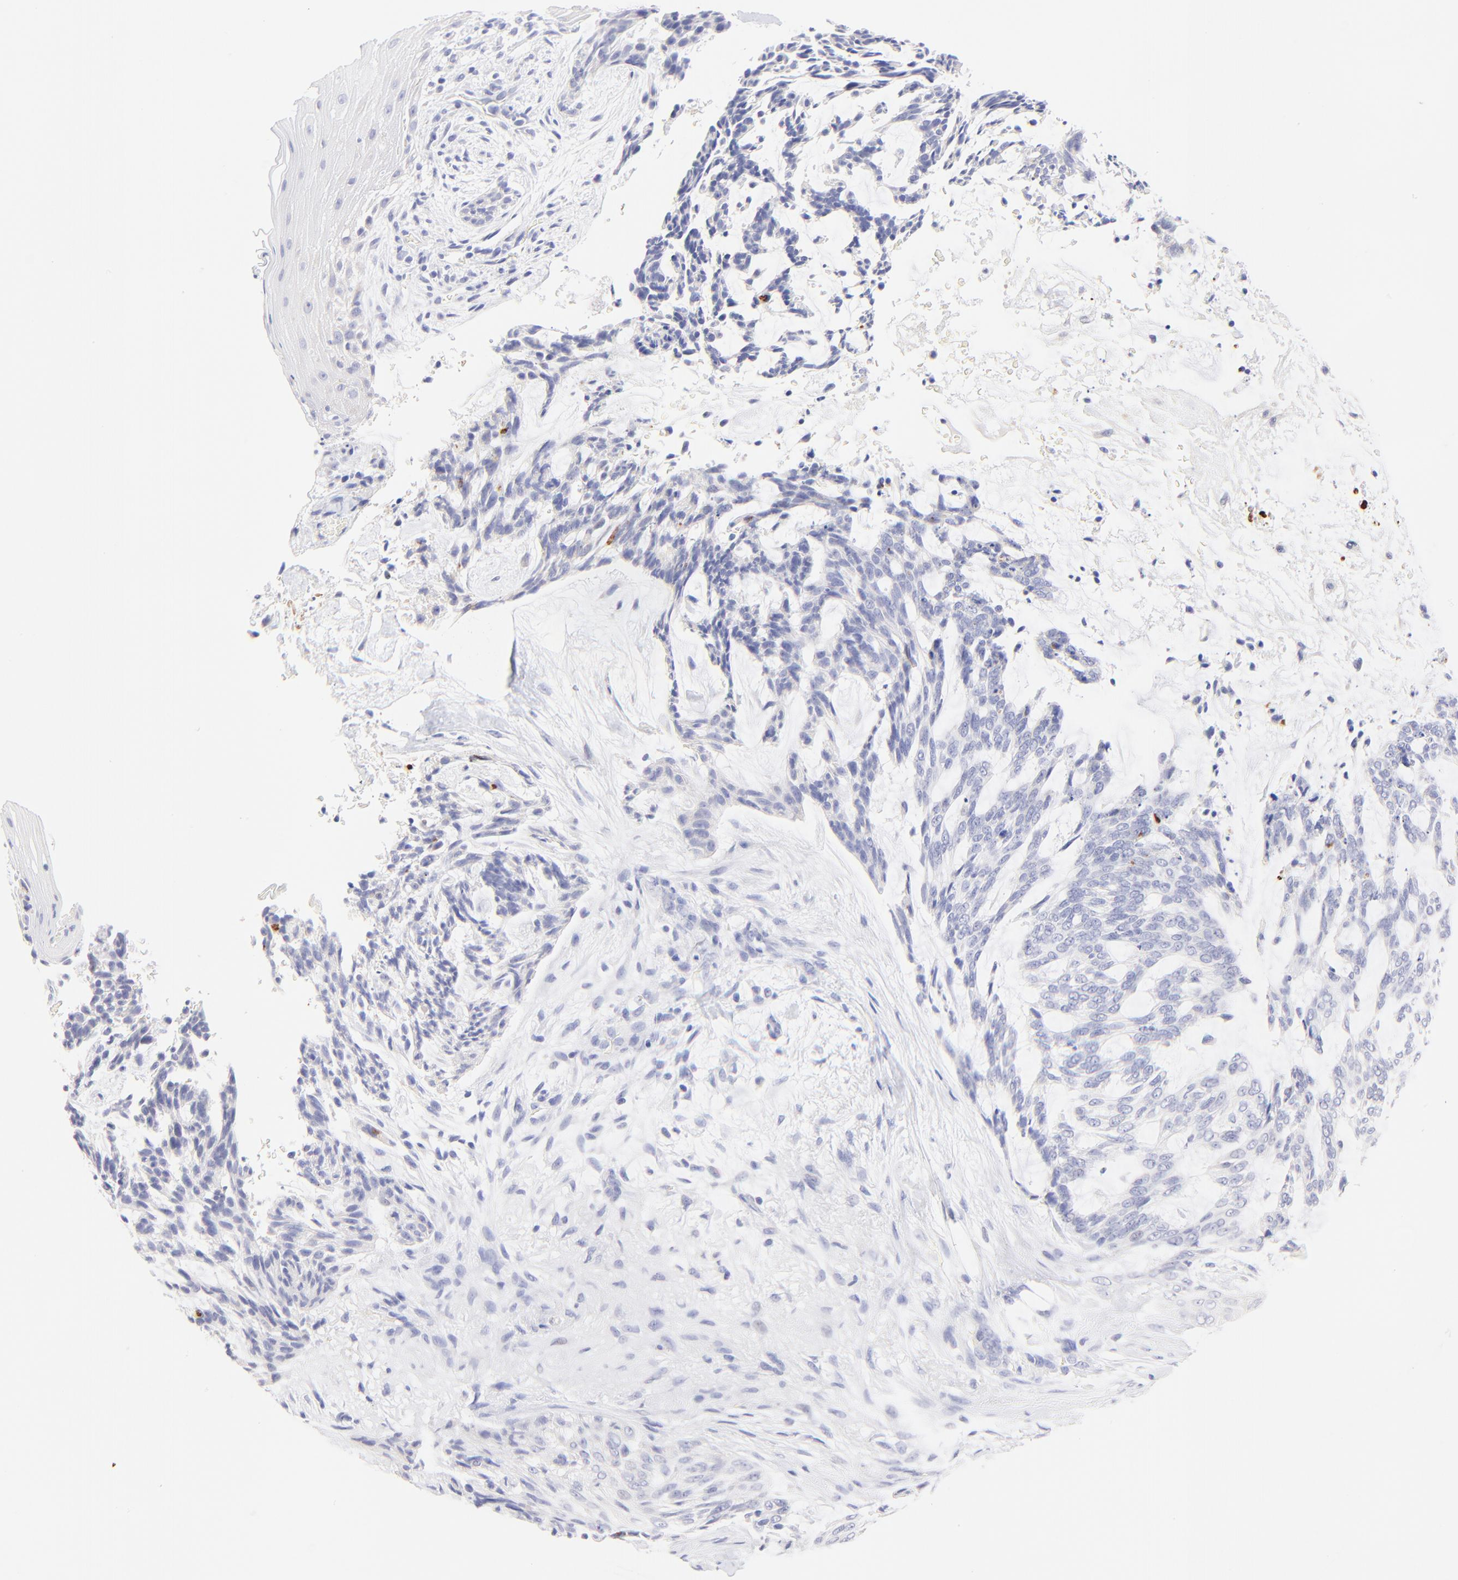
{"staining": {"intensity": "negative", "quantity": "none", "location": "none"}, "tissue": "skin cancer", "cell_type": "Tumor cells", "image_type": "cancer", "snomed": [{"axis": "morphology", "description": "Normal tissue, NOS"}, {"axis": "morphology", "description": "Basal cell carcinoma"}, {"axis": "topography", "description": "Skin"}], "caption": "Skin cancer was stained to show a protein in brown. There is no significant expression in tumor cells.", "gene": "RAB3A", "patient": {"sex": "female", "age": 71}}